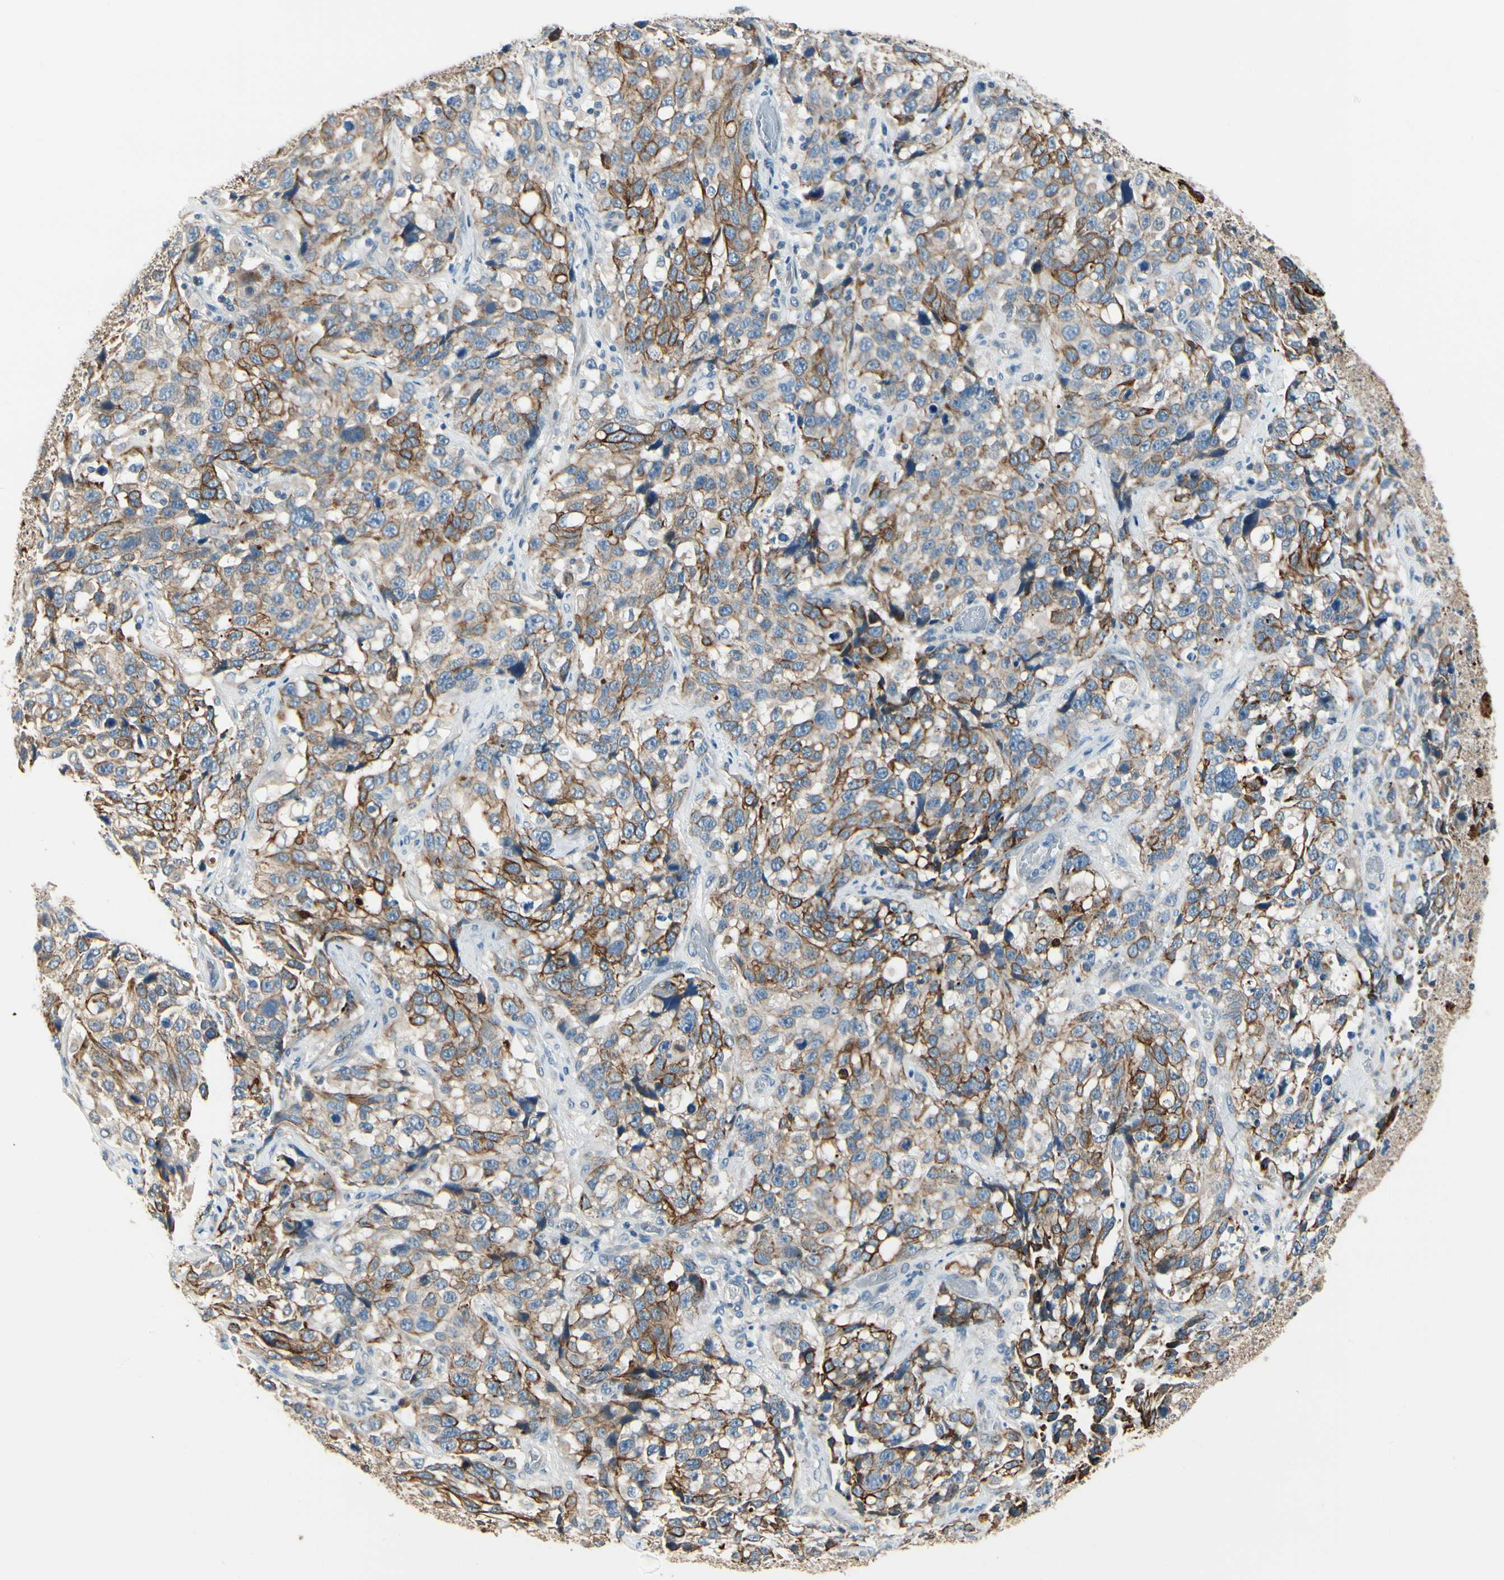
{"staining": {"intensity": "strong", "quantity": ">75%", "location": "cytoplasmic/membranous"}, "tissue": "stomach cancer", "cell_type": "Tumor cells", "image_type": "cancer", "snomed": [{"axis": "morphology", "description": "Normal tissue, NOS"}, {"axis": "morphology", "description": "Adenocarcinoma, NOS"}, {"axis": "topography", "description": "Stomach"}], "caption": "Protein expression analysis of human stomach adenocarcinoma reveals strong cytoplasmic/membranous expression in approximately >75% of tumor cells.", "gene": "DUSP12", "patient": {"sex": "male", "age": 48}}